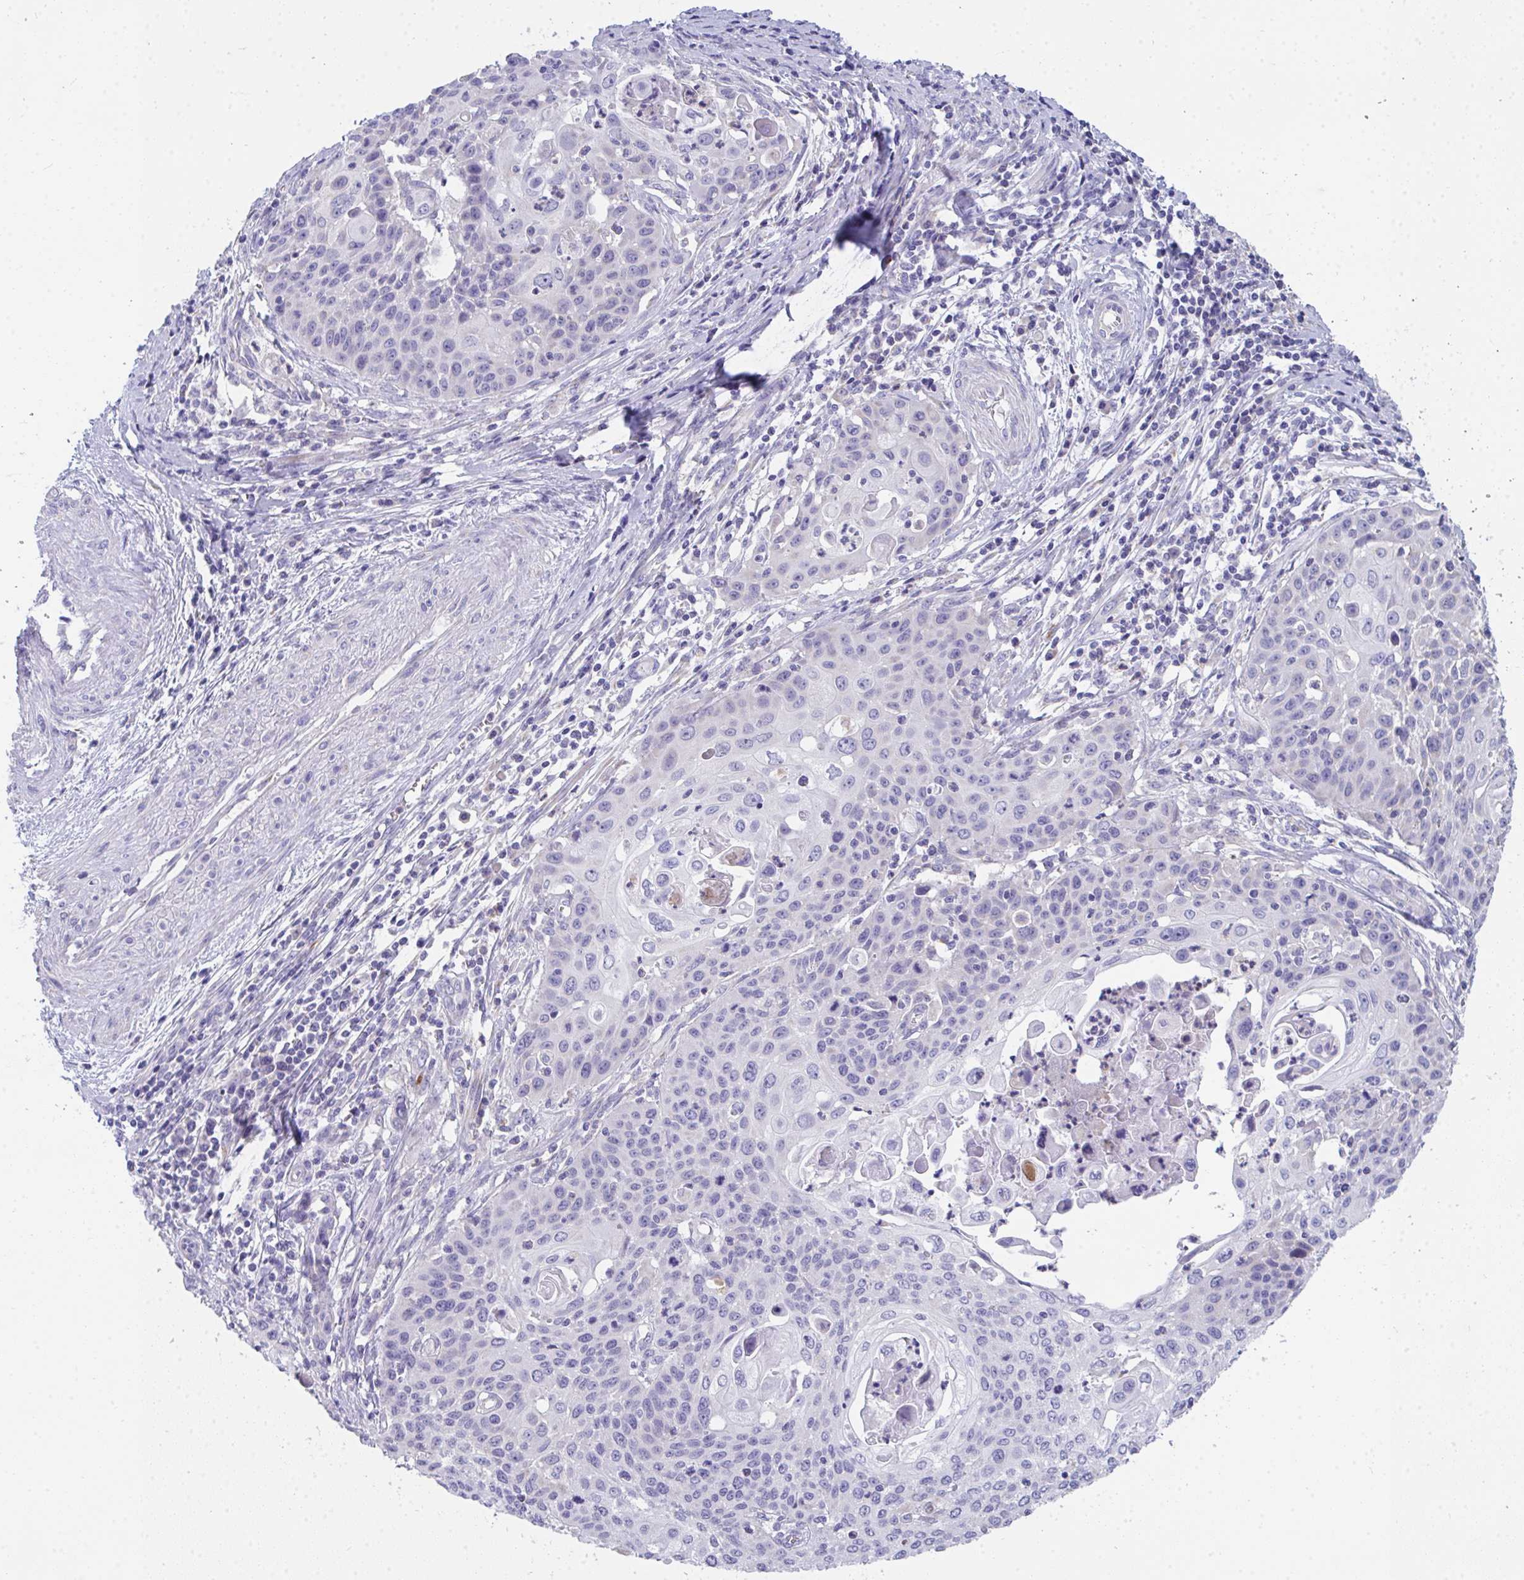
{"staining": {"intensity": "negative", "quantity": "none", "location": "none"}, "tissue": "cervical cancer", "cell_type": "Tumor cells", "image_type": "cancer", "snomed": [{"axis": "morphology", "description": "Squamous cell carcinoma, NOS"}, {"axis": "topography", "description": "Cervix"}], "caption": "High magnification brightfield microscopy of cervical cancer stained with DAB (brown) and counterstained with hematoxylin (blue): tumor cells show no significant expression.", "gene": "COA5", "patient": {"sex": "female", "age": 65}}